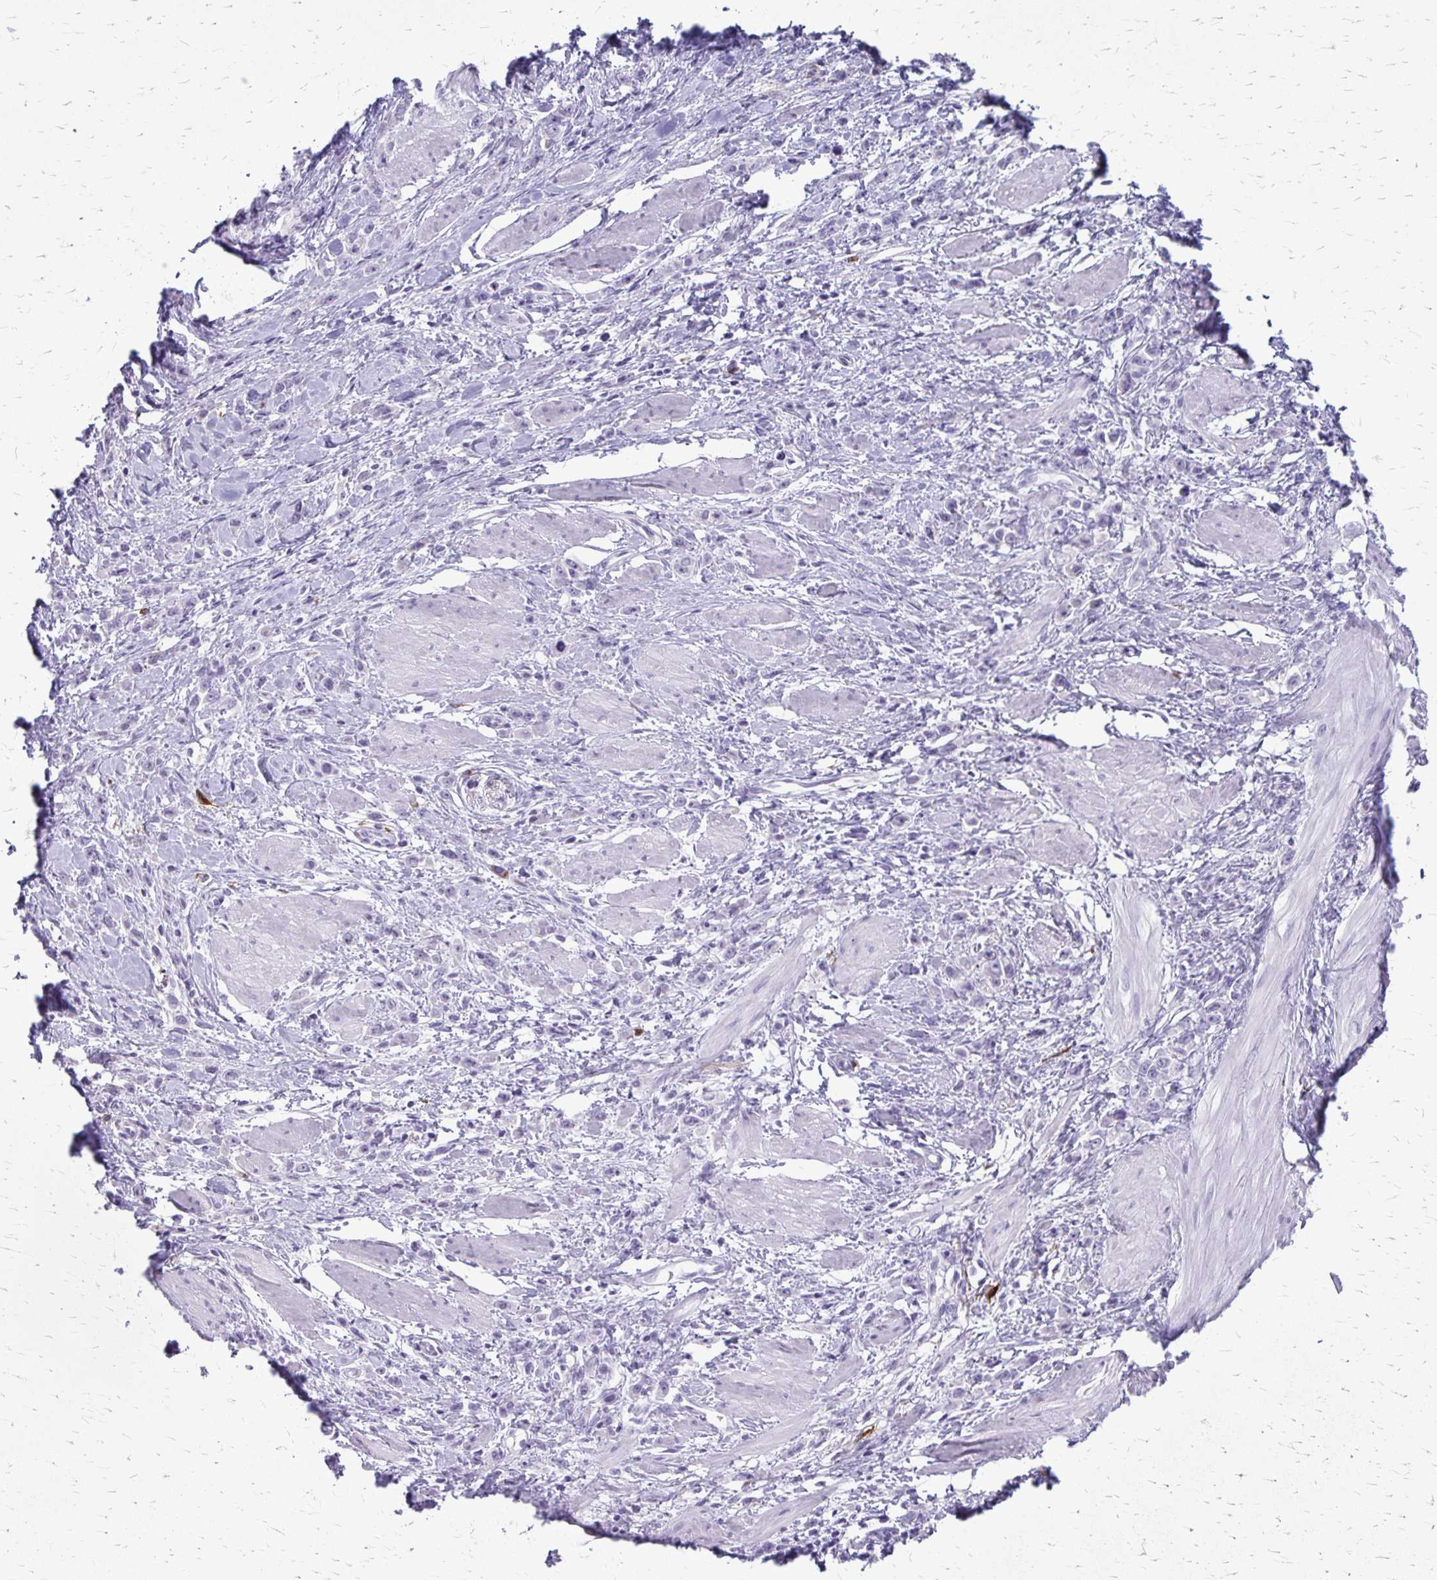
{"staining": {"intensity": "negative", "quantity": "none", "location": "none"}, "tissue": "stomach cancer", "cell_type": "Tumor cells", "image_type": "cancer", "snomed": [{"axis": "morphology", "description": "Adenocarcinoma, NOS"}, {"axis": "topography", "description": "Stomach"}], "caption": "Tumor cells are negative for brown protein staining in stomach cancer. Brightfield microscopy of immunohistochemistry (IHC) stained with DAB (3,3'-diaminobenzidine) (brown) and hematoxylin (blue), captured at high magnification.", "gene": "RTN1", "patient": {"sex": "male", "age": 47}}